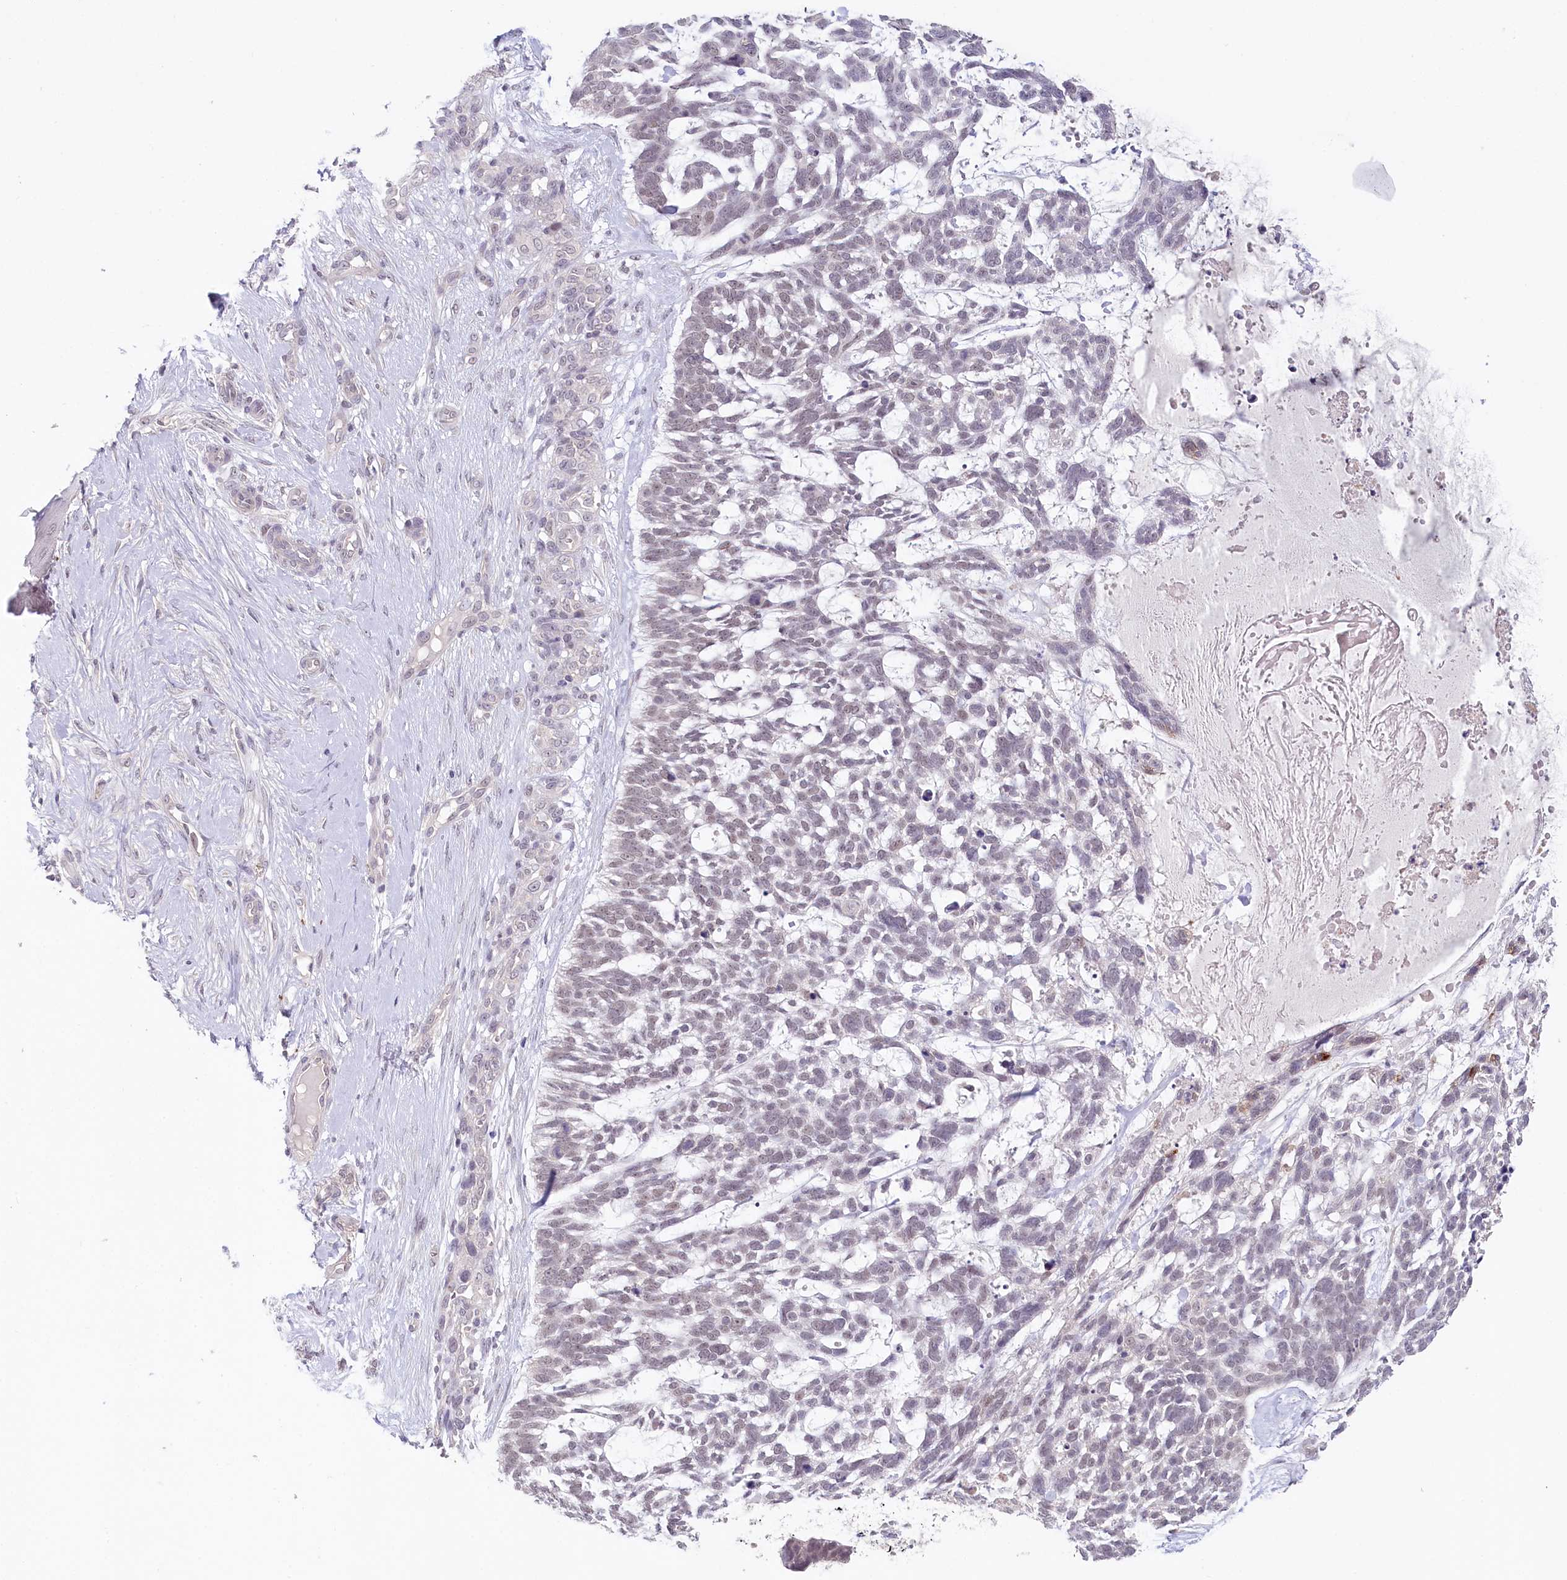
{"staining": {"intensity": "weak", "quantity": "<25%", "location": "nuclear"}, "tissue": "skin cancer", "cell_type": "Tumor cells", "image_type": "cancer", "snomed": [{"axis": "morphology", "description": "Basal cell carcinoma"}, {"axis": "topography", "description": "Skin"}], "caption": "DAB (3,3'-diaminobenzidine) immunohistochemical staining of human skin cancer exhibits no significant expression in tumor cells.", "gene": "AMTN", "patient": {"sex": "male", "age": 88}}